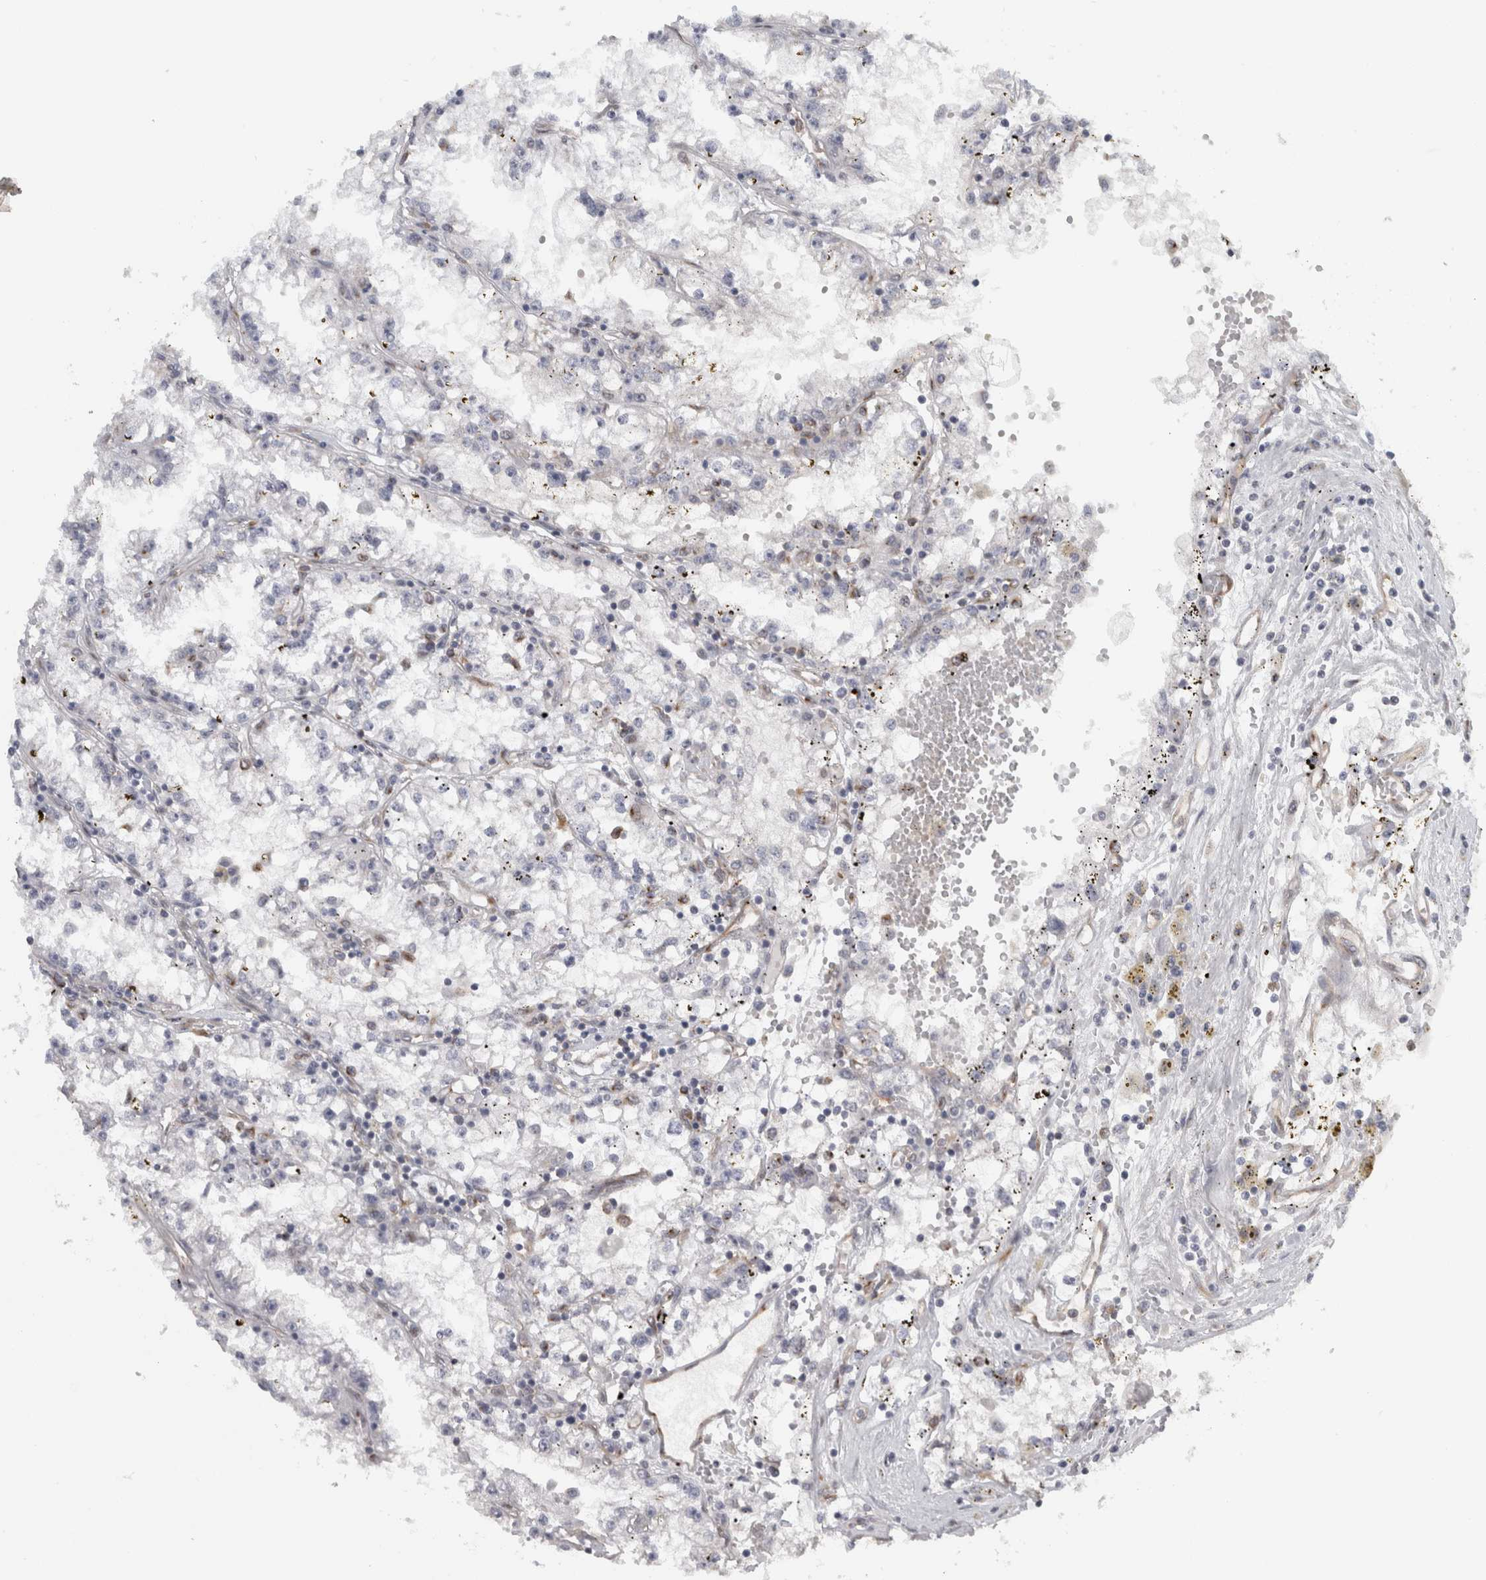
{"staining": {"intensity": "negative", "quantity": "none", "location": "none"}, "tissue": "renal cancer", "cell_type": "Tumor cells", "image_type": "cancer", "snomed": [{"axis": "morphology", "description": "Adenocarcinoma, NOS"}, {"axis": "topography", "description": "Kidney"}], "caption": "Immunohistochemistry (IHC) image of renal adenocarcinoma stained for a protein (brown), which displays no expression in tumor cells.", "gene": "PEX6", "patient": {"sex": "male", "age": 56}}